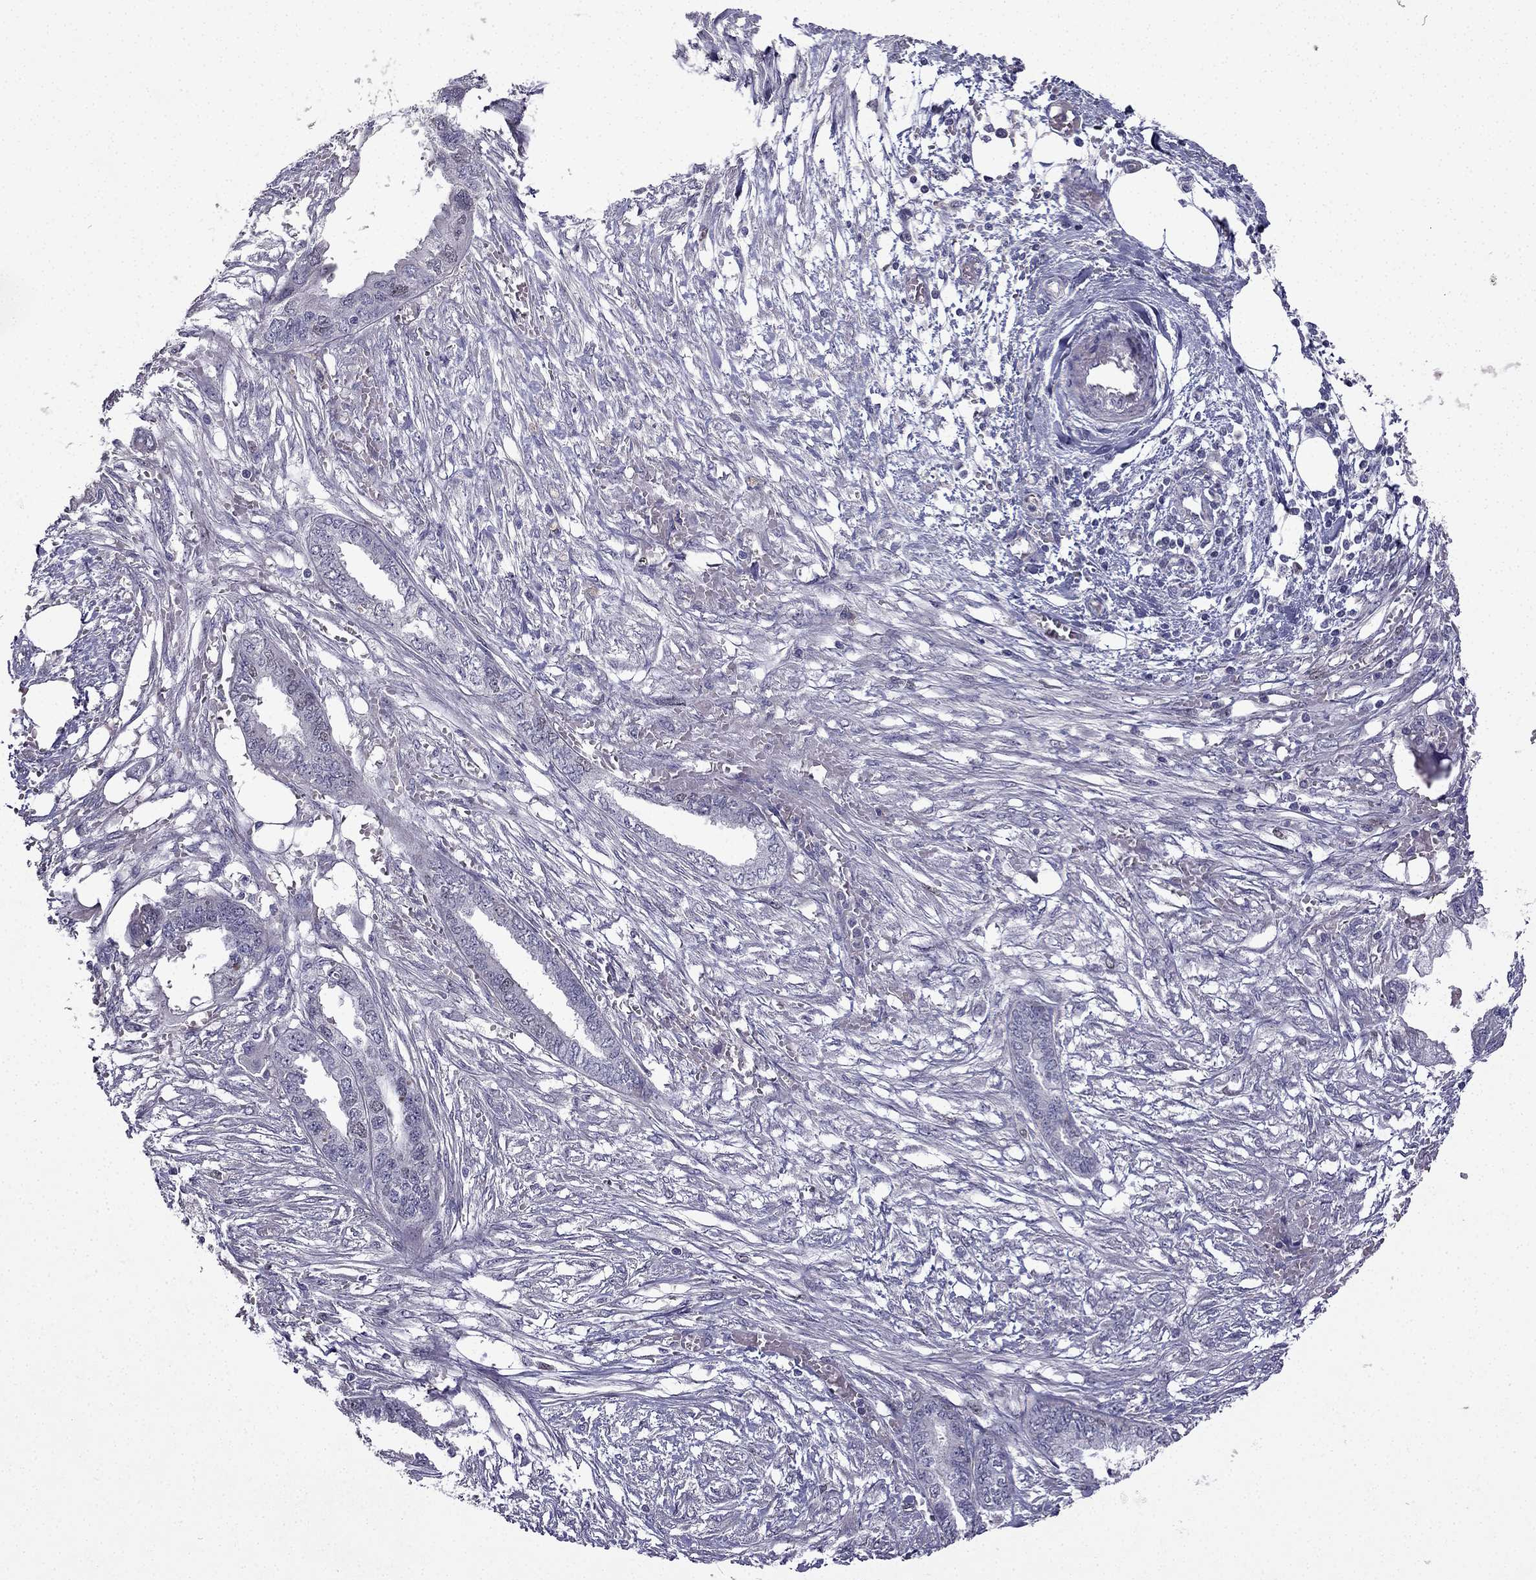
{"staining": {"intensity": "negative", "quantity": "none", "location": "none"}, "tissue": "endometrial cancer", "cell_type": "Tumor cells", "image_type": "cancer", "snomed": [{"axis": "morphology", "description": "Adenocarcinoma, NOS"}, {"axis": "morphology", "description": "Adenocarcinoma, metastatic, NOS"}, {"axis": "topography", "description": "Adipose tissue"}, {"axis": "topography", "description": "Endometrium"}], "caption": "High magnification brightfield microscopy of endometrial cancer (adenocarcinoma) stained with DAB (3,3'-diaminobenzidine) (brown) and counterstained with hematoxylin (blue): tumor cells show no significant positivity.", "gene": "UHRF1", "patient": {"sex": "female", "age": 67}}